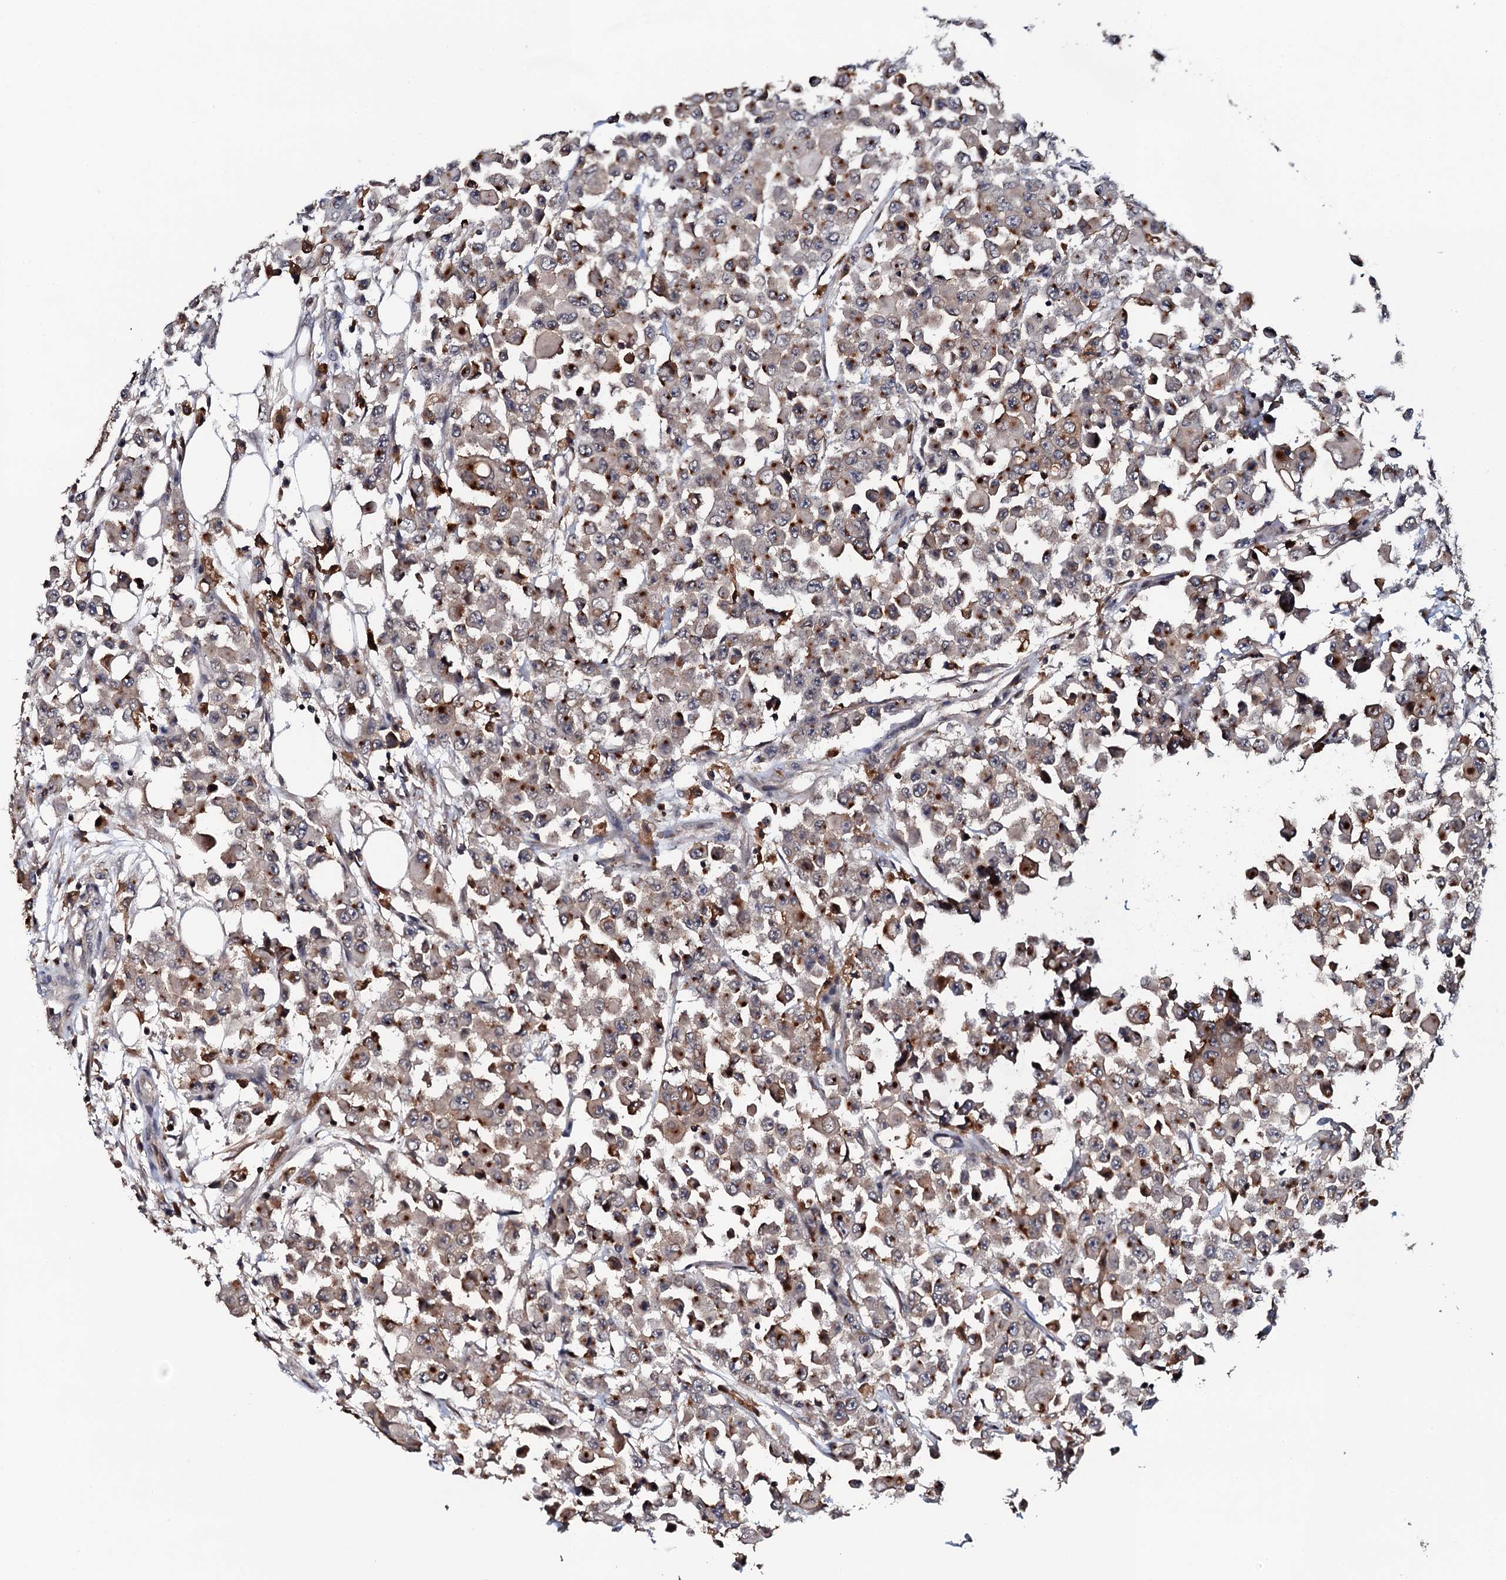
{"staining": {"intensity": "moderate", "quantity": "<25%", "location": "cytoplasmic/membranous"}, "tissue": "colorectal cancer", "cell_type": "Tumor cells", "image_type": "cancer", "snomed": [{"axis": "morphology", "description": "Adenocarcinoma, NOS"}, {"axis": "topography", "description": "Colon"}], "caption": "Protein staining of adenocarcinoma (colorectal) tissue displays moderate cytoplasmic/membranous staining in about <25% of tumor cells. (Brightfield microscopy of DAB IHC at high magnification).", "gene": "VAMP8", "patient": {"sex": "male", "age": 51}}